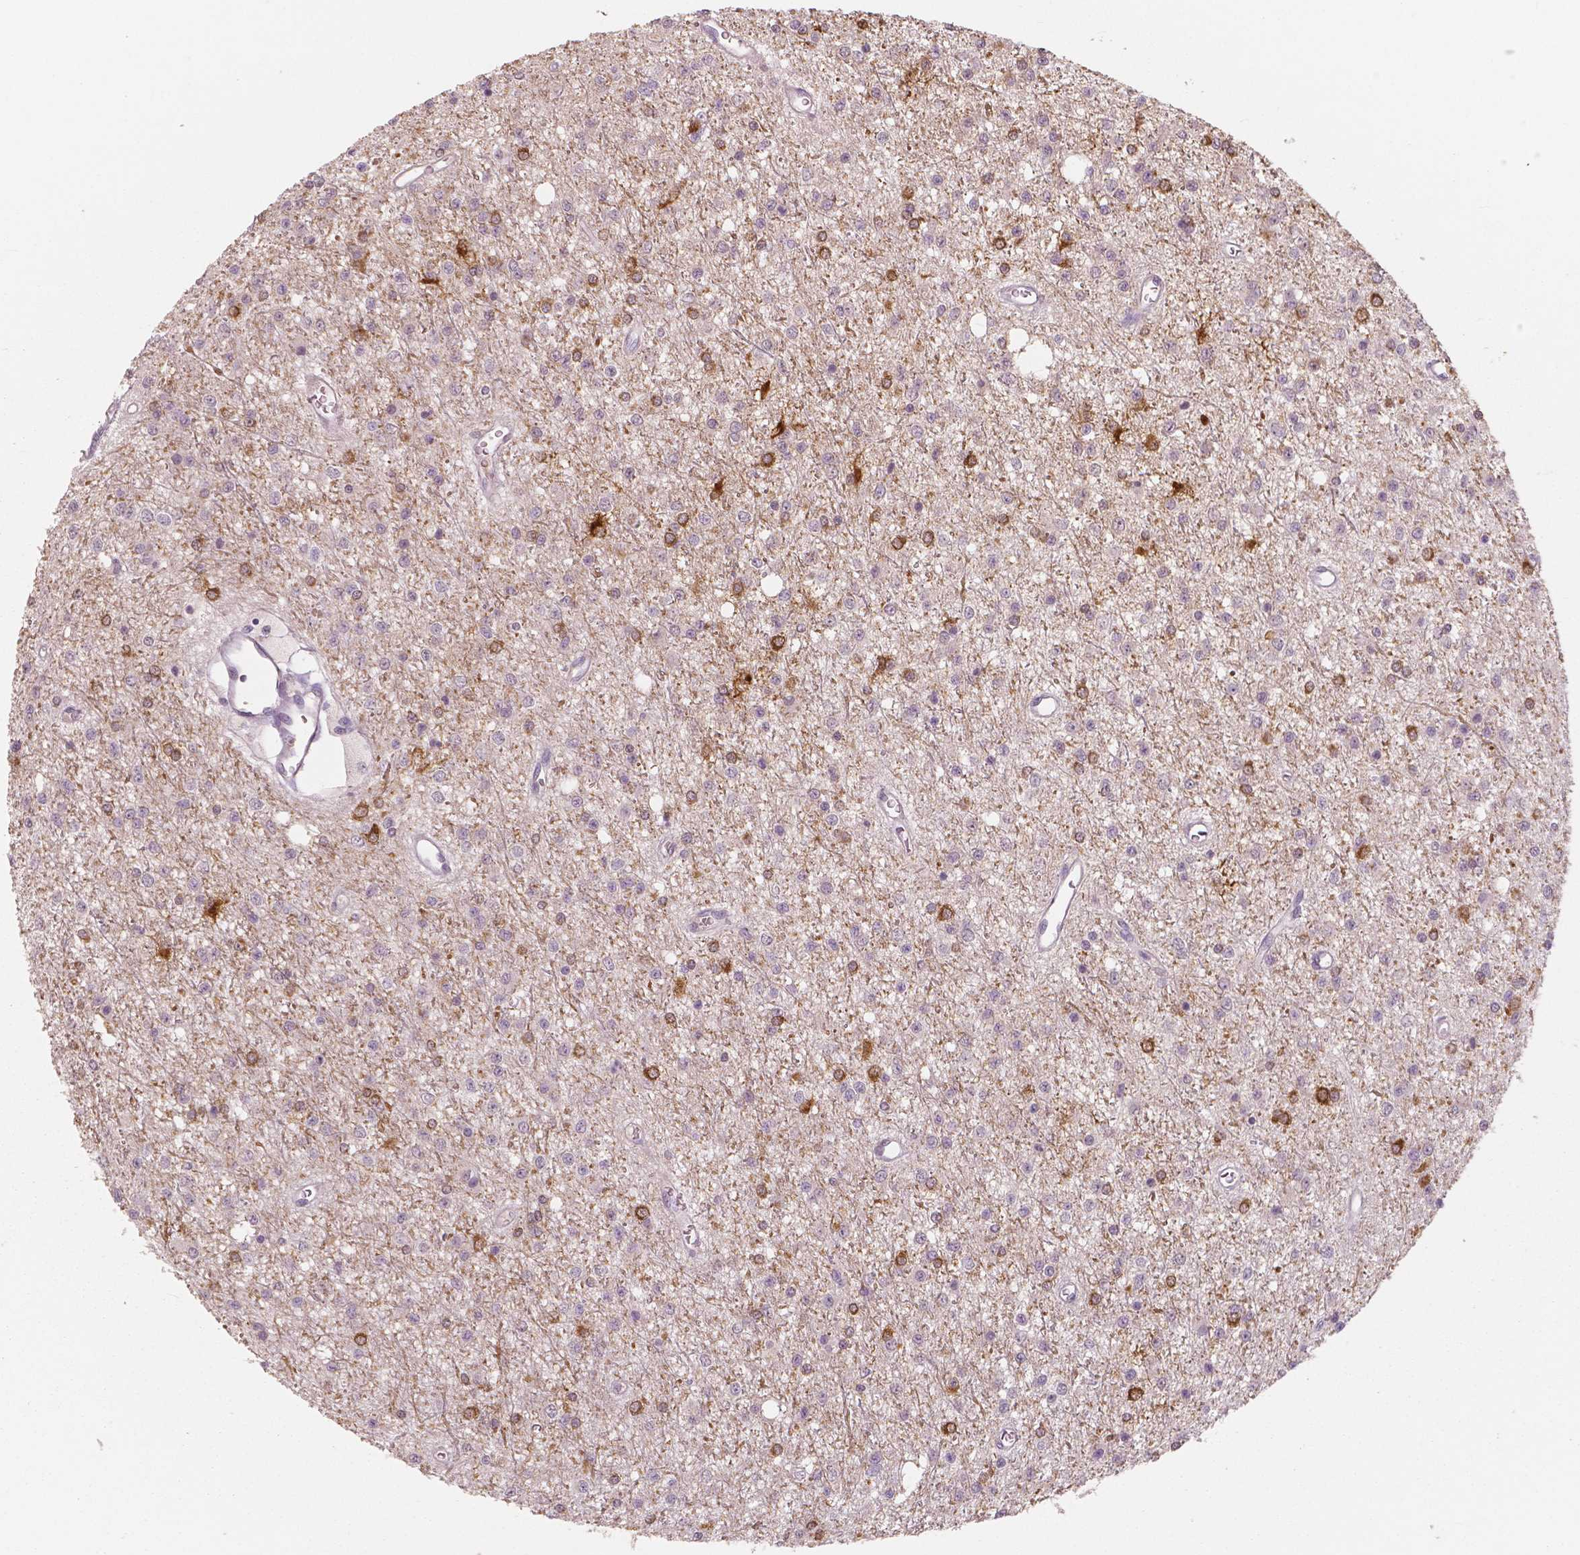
{"staining": {"intensity": "strong", "quantity": "<25%", "location": "cytoplasmic/membranous"}, "tissue": "glioma", "cell_type": "Tumor cells", "image_type": "cancer", "snomed": [{"axis": "morphology", "description": "Glioma, malignant, Low grade"}, {"axis": "topography", "description": "Brain"}], "caption": "This is an image of immunohistochemistry (IHC) staining of low-grade glioma (malignant), which shows strong expression in the cytoplasmic/membranous of tumor cells.", "gene": "NECAB1", "patient": {"sex": "female", "age": 45}}